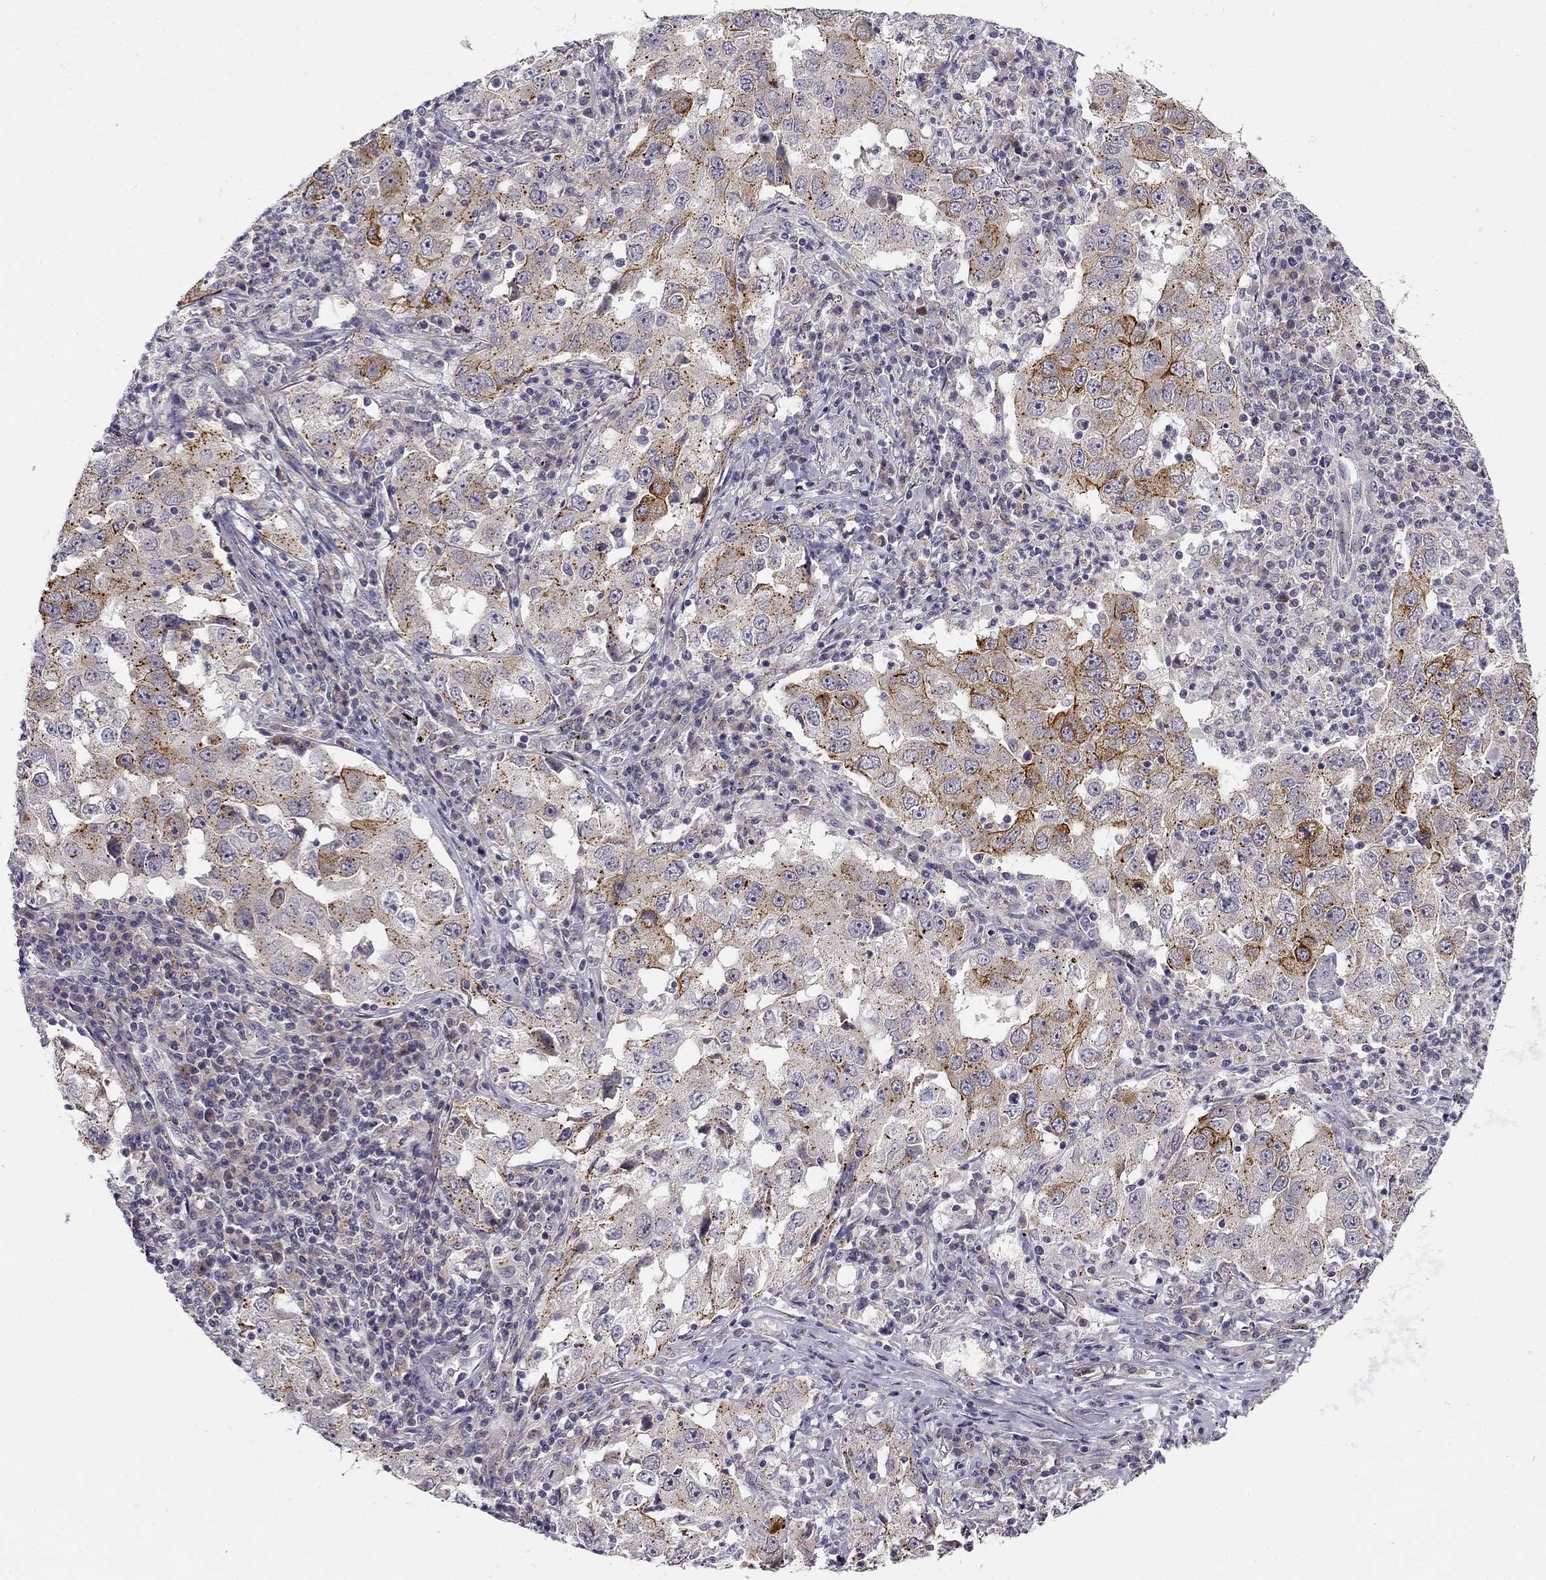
{"staining": {"intensity": "strong", "quantity": "<25%", "location": "cytoplasmic/membranous"}, "tissue": "lung cancer", "cell_type": "Tumor cells", "image_type": "cancer", "snomed": [{"axis": "morphology", "description": "Adenocarcinoma, NOS"}, {"axis": "topography", "description": "Lung"}], "caption": "Lung cancer was stained to show a protein in brown. There is medium levels of strong cytoplasmic/membranous positivity in about <25% of tumor cells.", "gene": "CNR1", "patient": {"sex": "male", "age": 73}}